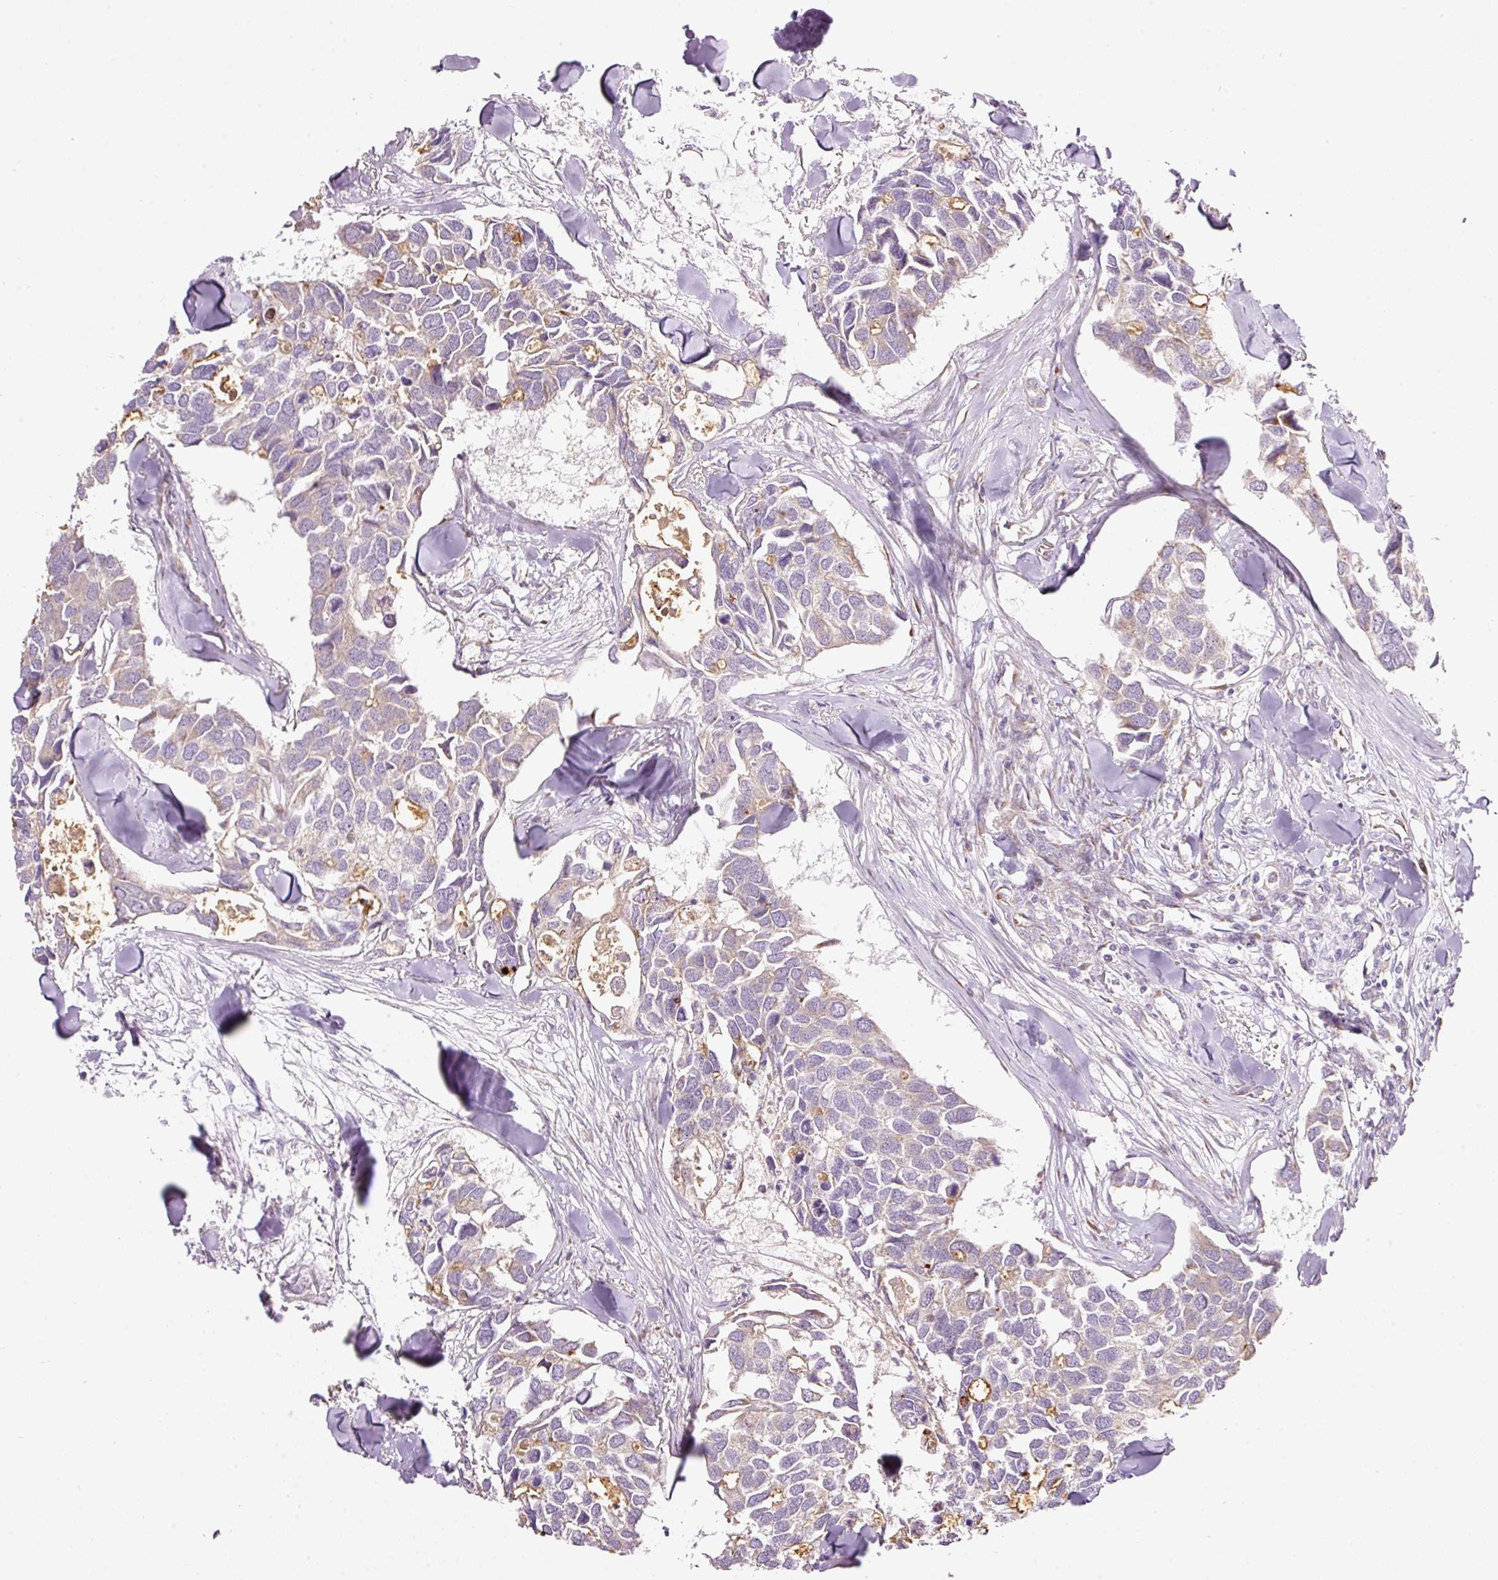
{"staining": {"intensity": "moderate", "quantity": "<25%", "location": "cytoplasmic/membranous"}, "tissue": "breast cancer", "cell_type": "Tumor cells", "image_type": "cancer", "snomed": [{"axis": "morphology", "description": "Duct carcinoma"}, {"axis": "topography", "description": "Breast"}], "caption": "Intraductal carcinoma (breast) stained with a brown dye demonstrates moderate cytoplasmic/membranous positive expression in about <25% of tumor cells.", "gene": "RSPO2", "patient": {"sex": "female", "age": 83}}